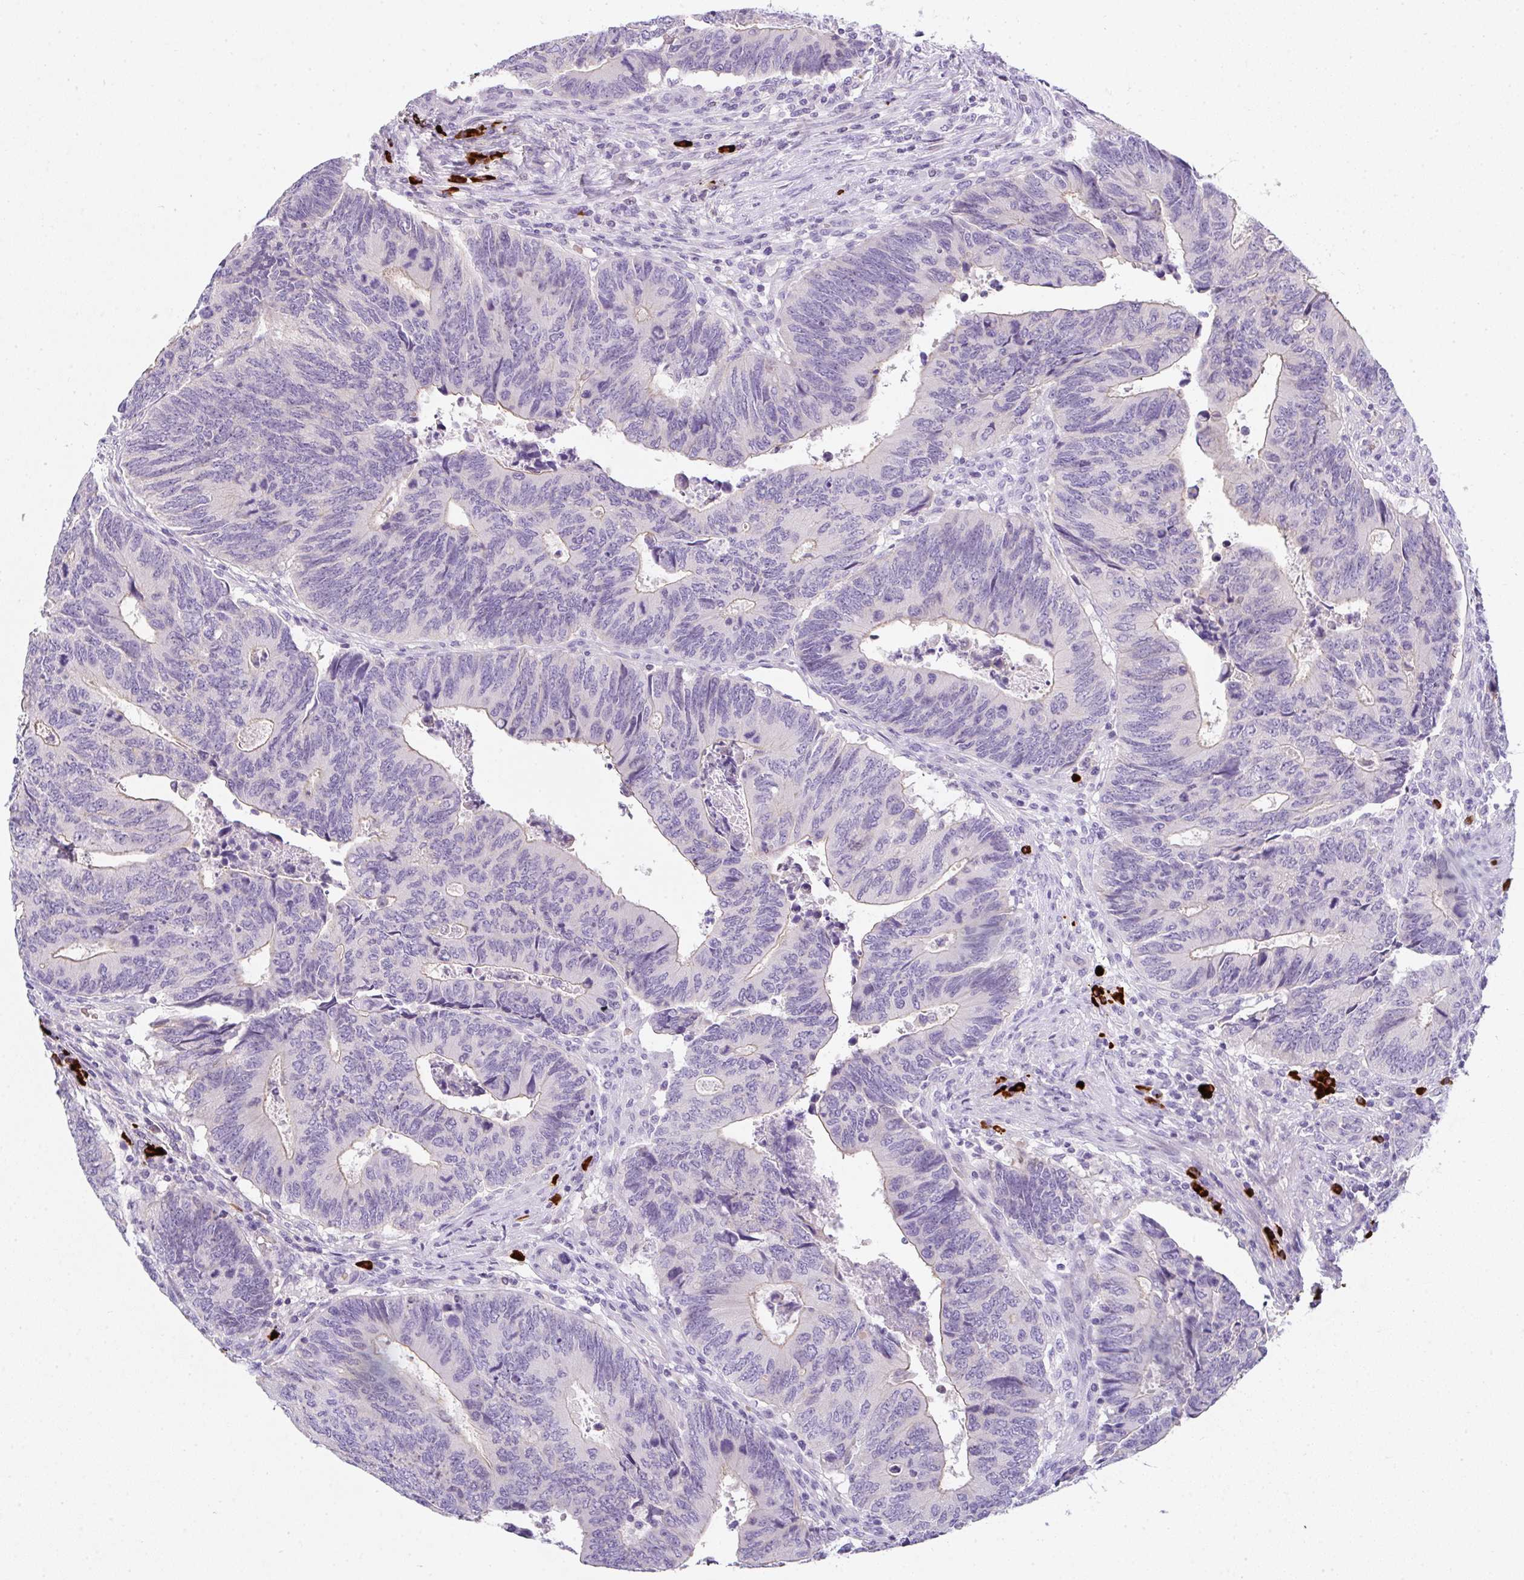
{"staining": {"intensity": "weak", "quantity": "<25%", "location": "cytoplasmic/membranous"}, "tissue": "colorectal cancer", "cell_type": "Tumor cells", "image_type": "cancer", "snomed": [{"axis": "morphology", "description": "Adenocarcinoma, NOS"}, {"axis": "topography", "description": "Colon"}], "caption": "The IHC image has no significant positivity in tumor cells of colorectal cancer (adenocarcinoma) tissue.", "gene": "CACNA1S", "patient": {"sex": "male", "age": 87}}